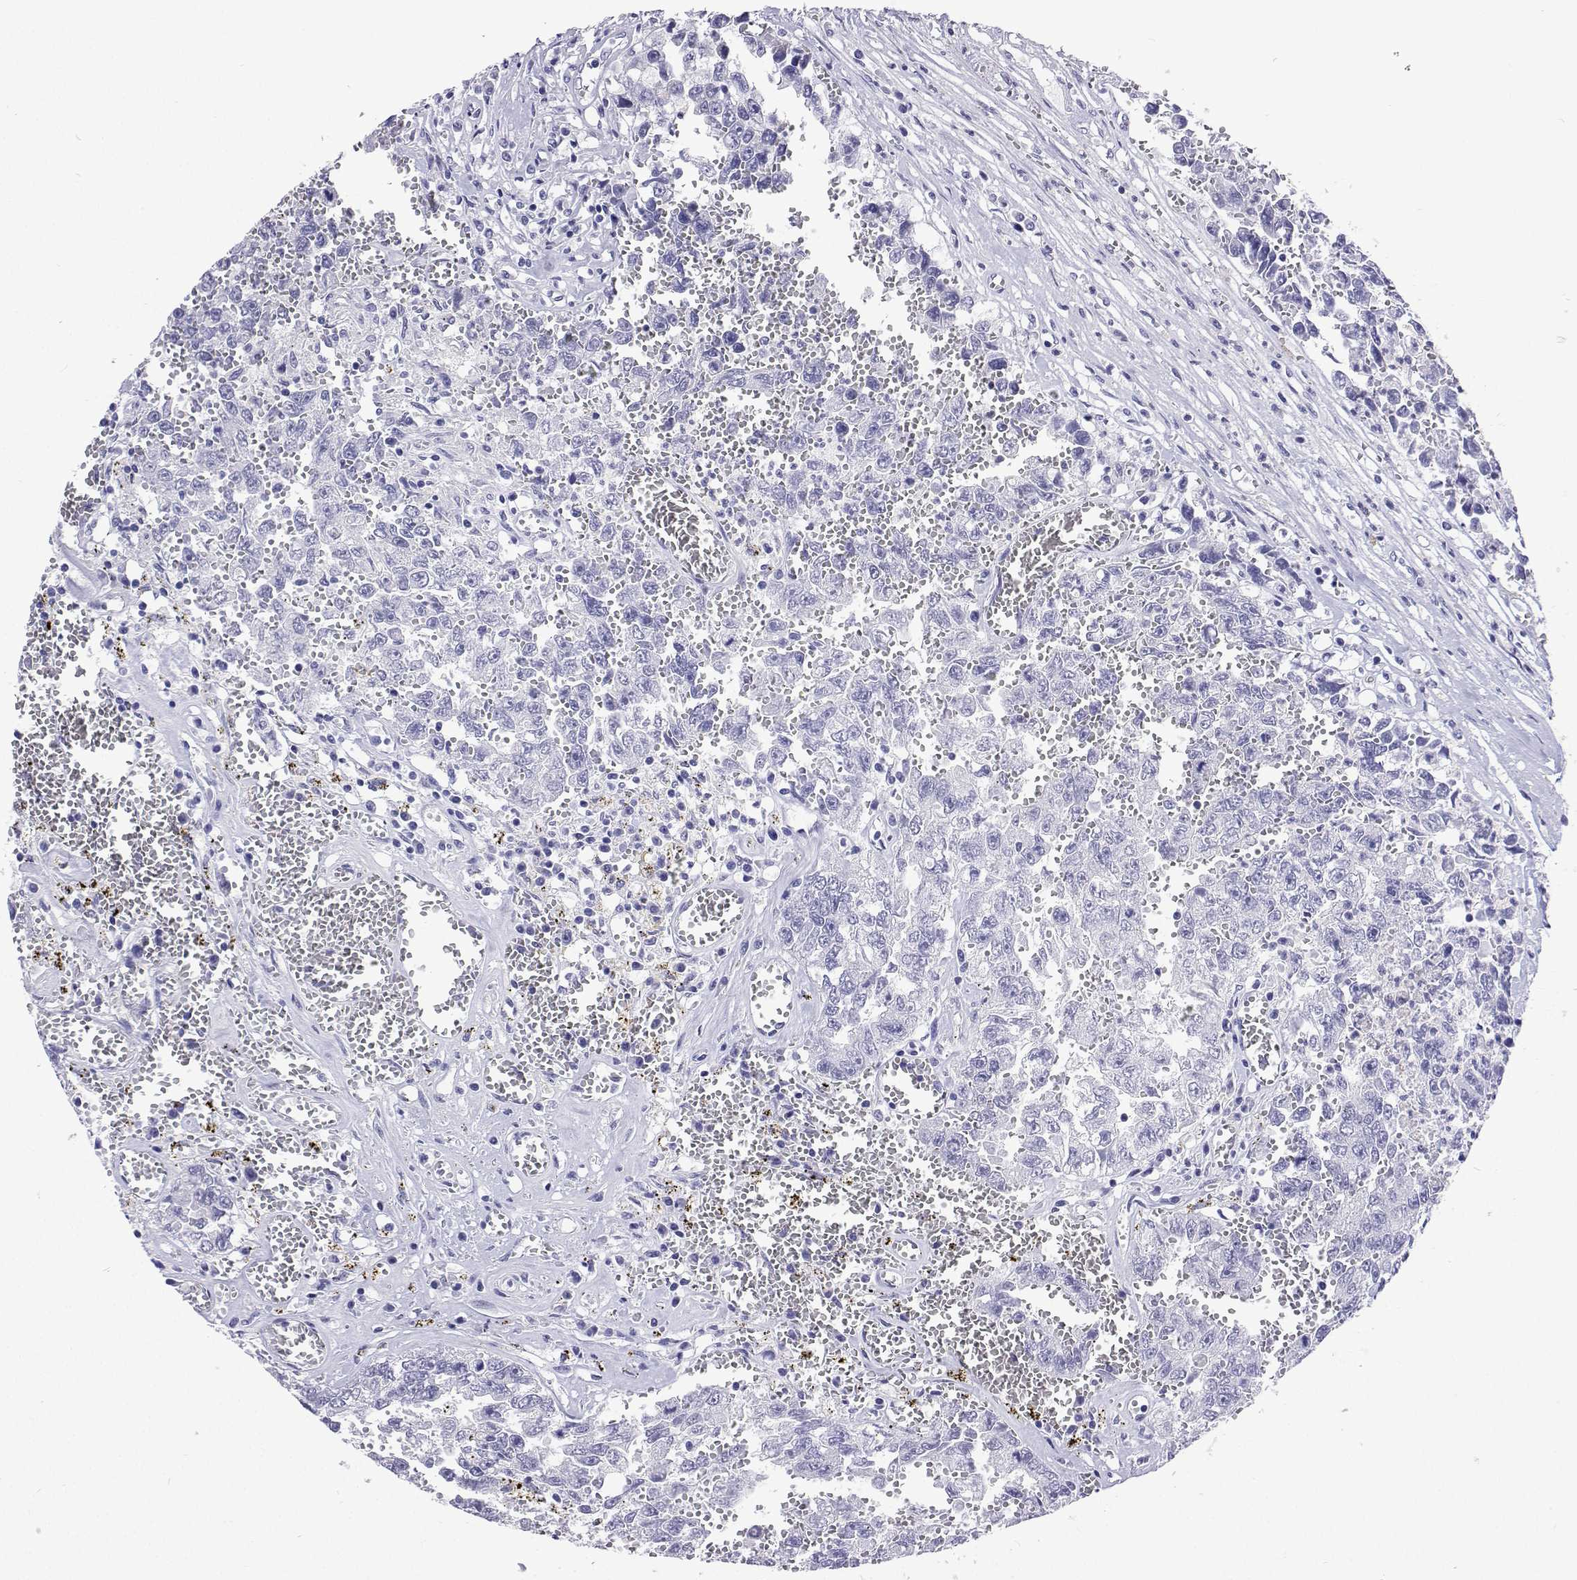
{"staining": {"intensity": "negative", "quantity": "none", "location": "none"}, "tissue": "testis cancer", "cell_type": "Tumor cells", "image_type": "cancer", "snomed": [{"axis": "morphology", "description": "Carcinoma, Embryonal, NOS"}, {"axis": "topography", "description": "Testis"}], "caption": "An immunohistochemistry image of embryonal carcinoma (testis) is shown. There is no staining in tumor cells of embryonal carcinoma (testis).", "gene": "UMODL1", "patient": {"sex": "male", "age": 36}}